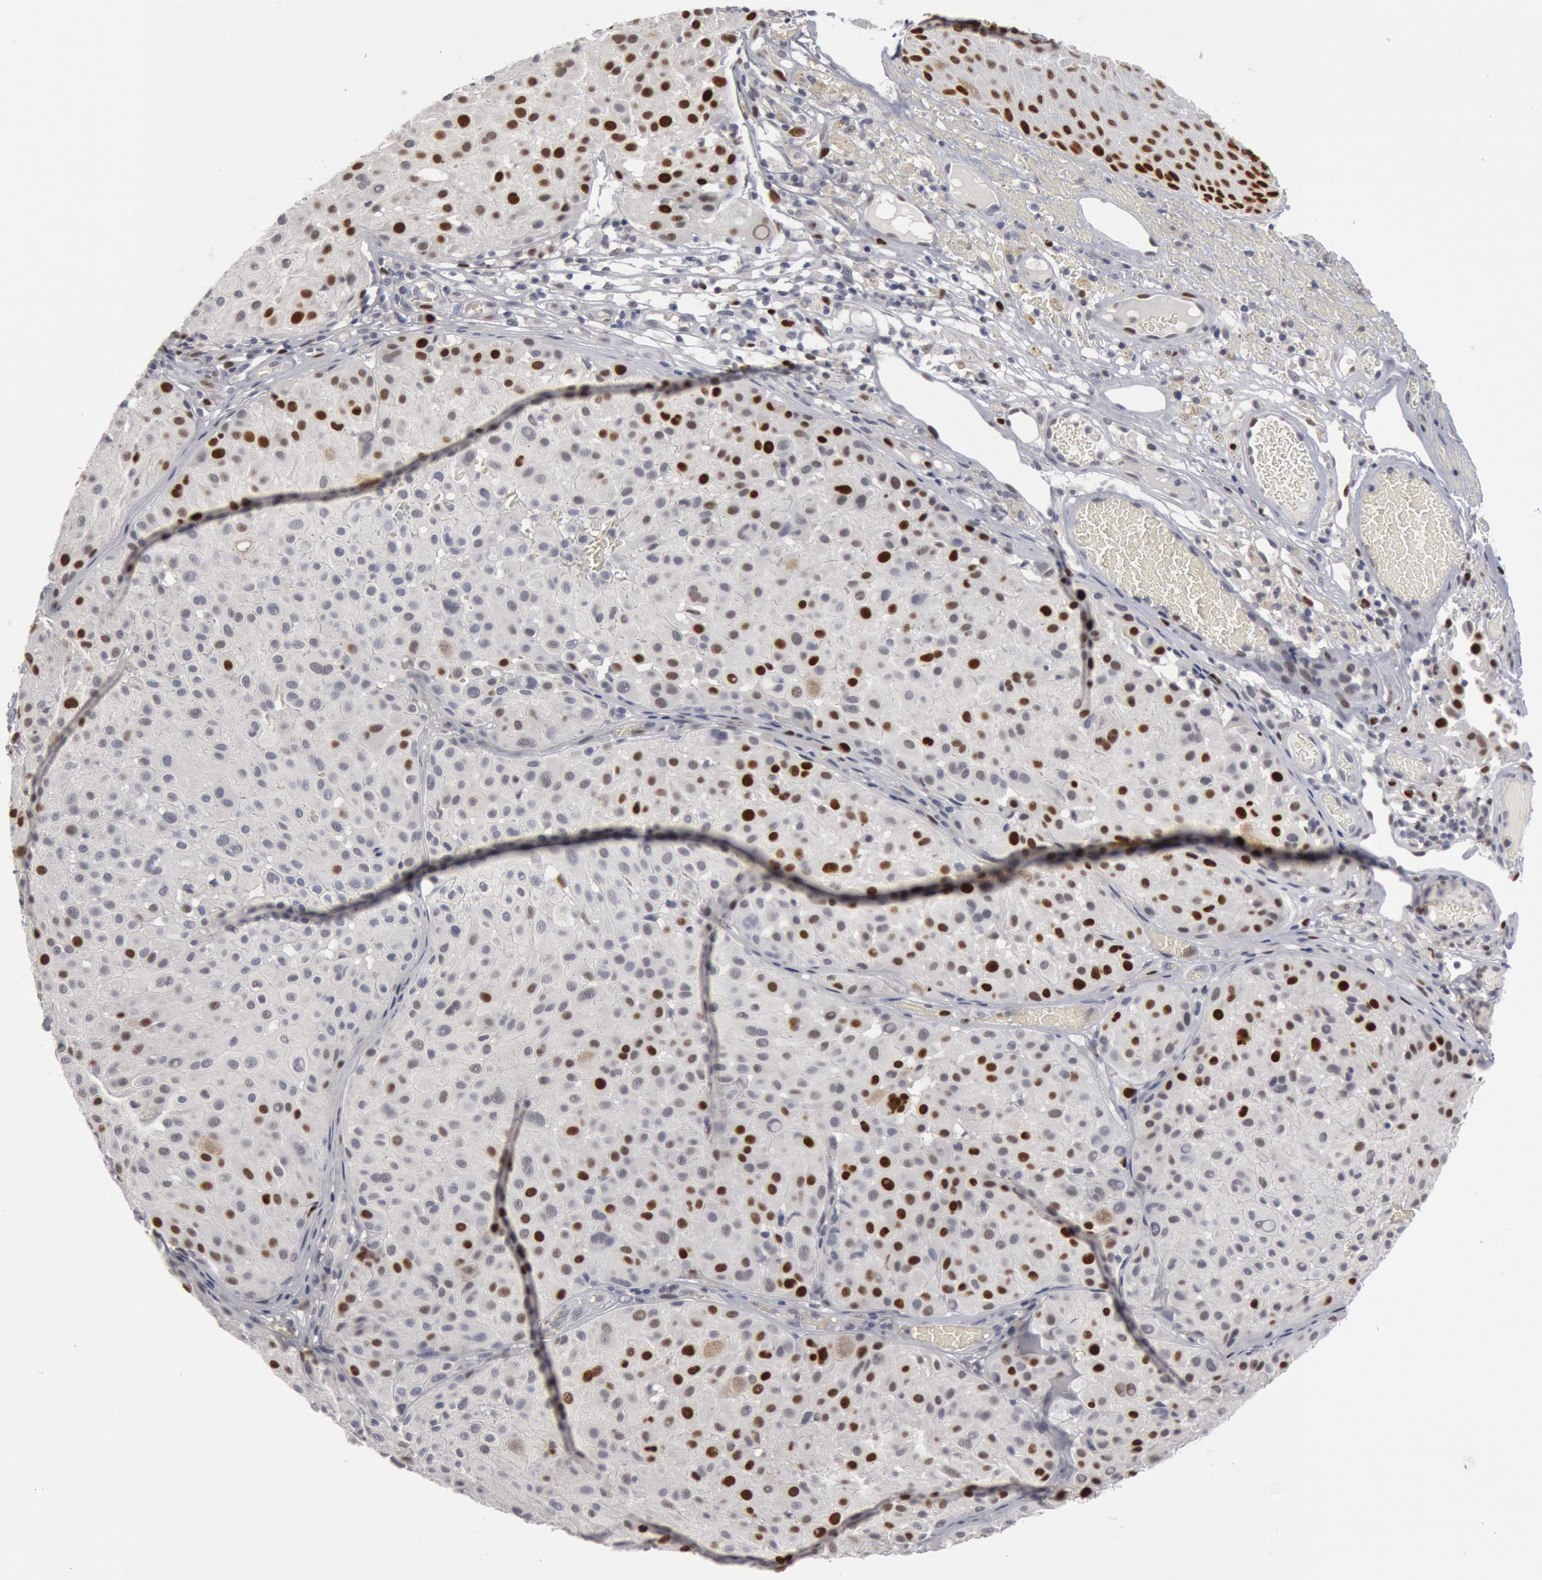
{"staining": {"intensity": "moderate", "quantity": "25%-75%", "location": "nuclear"}, "tissue": "melanoma", "cell_type": "Tumor cells", "image_type": "cancer", "snomed": [{"axis": "morphology", "description": "Malignant melanoma, NOS"}, {"axis": "topography", "description": "Skin"}], "caption": "Malignant melanoma stained with a brown dye displays moderate nuclear positive positivity in approximately 25%-75% of tumor cells.", "gene": "WDHD1", "patient": {"sex": "male", "age": 36}}